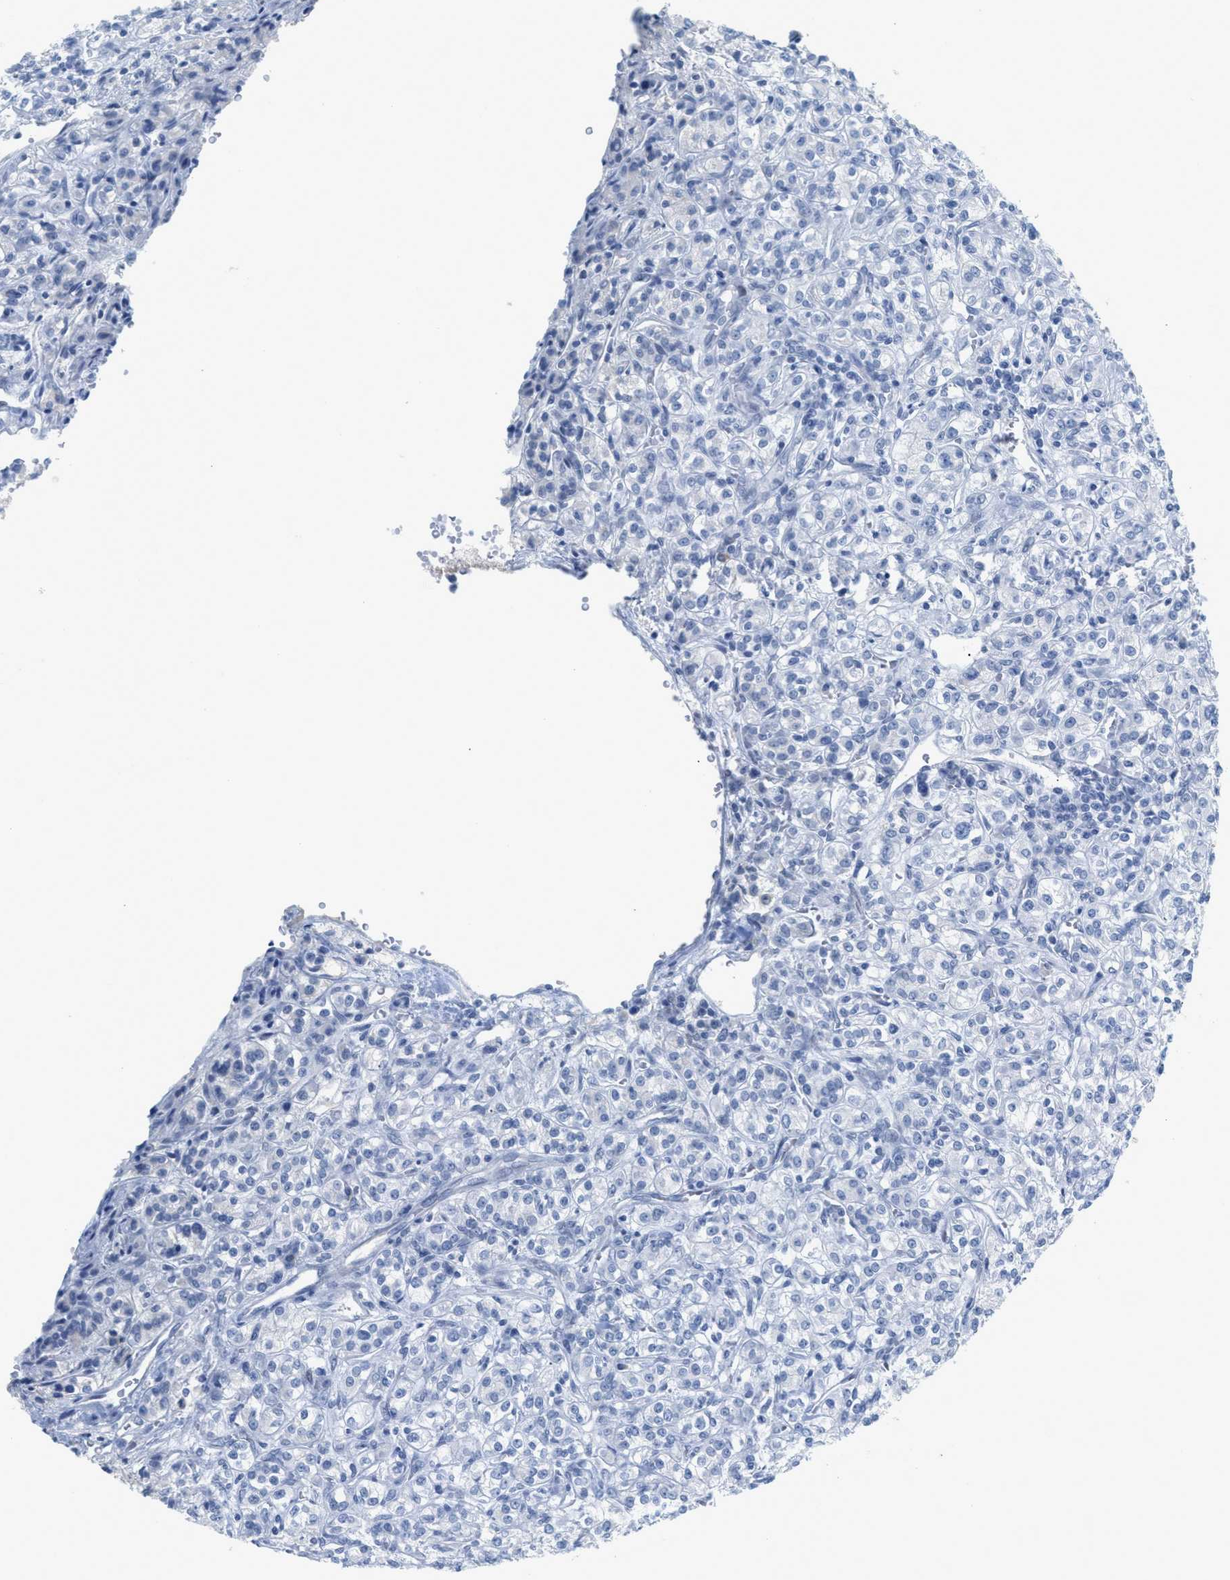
{"staining": {"intensity": "negative", "quantity": "none", "location": "none"}, "tissue": "renal cancer", "cell_type": "Tumor cells", "image_type": "cancer", "snomed": [{"axis": "morphology", "description": "Adenocarcinoma, NOS"}, {"axis": "topography", "description": "Kidney"}], "caption": "A high-resolution photomicrograph shows IHC staining of renal adenocarcinoma, which shows no significant expression in tumor cells.", "gene": "HSF2", "patient": {"sex": "male", "age": 77}}